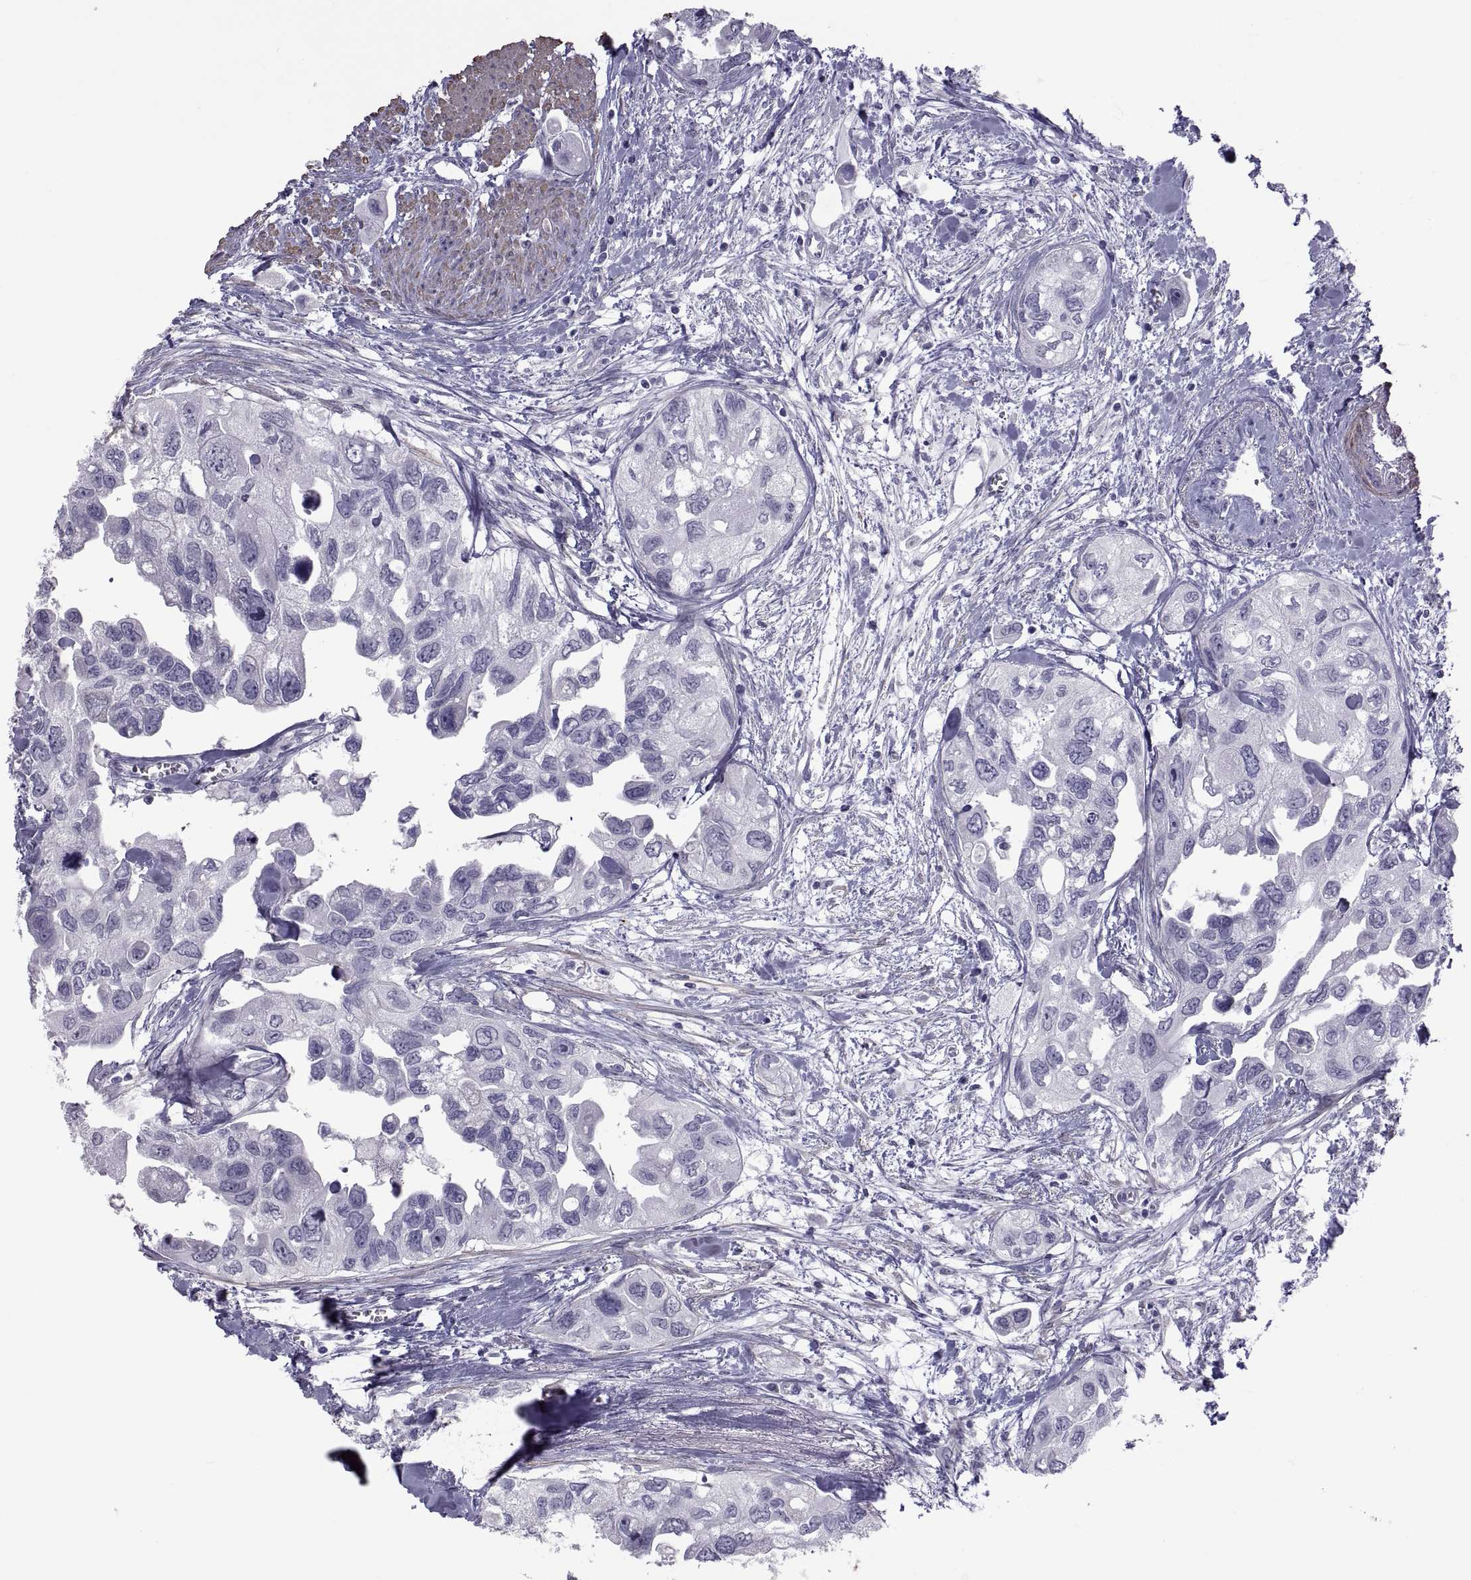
{"staining": {"intensity": "negative", "quantity": "none", "location": "none"}, "tissue": "urothelial cancer", "cell_type": "Tumor cells", "image_type": "cancer", "snomed": [{"axis": "morphology", "description": "Urothelial carcinoma, High grade"}, {"axis": "topography", "description": "Urinary bladder"}], "caption": "There is no significant staining in tumor cells of urothelial cancer. Brightfield microscopy of IHC stained with DAB (3,3'-diaminobenzidine) (brown) and hematoxylin (blue), captured at high magnification.", "gene": "MAGEB1", "patient": {"sex": "male", "age": 59}}